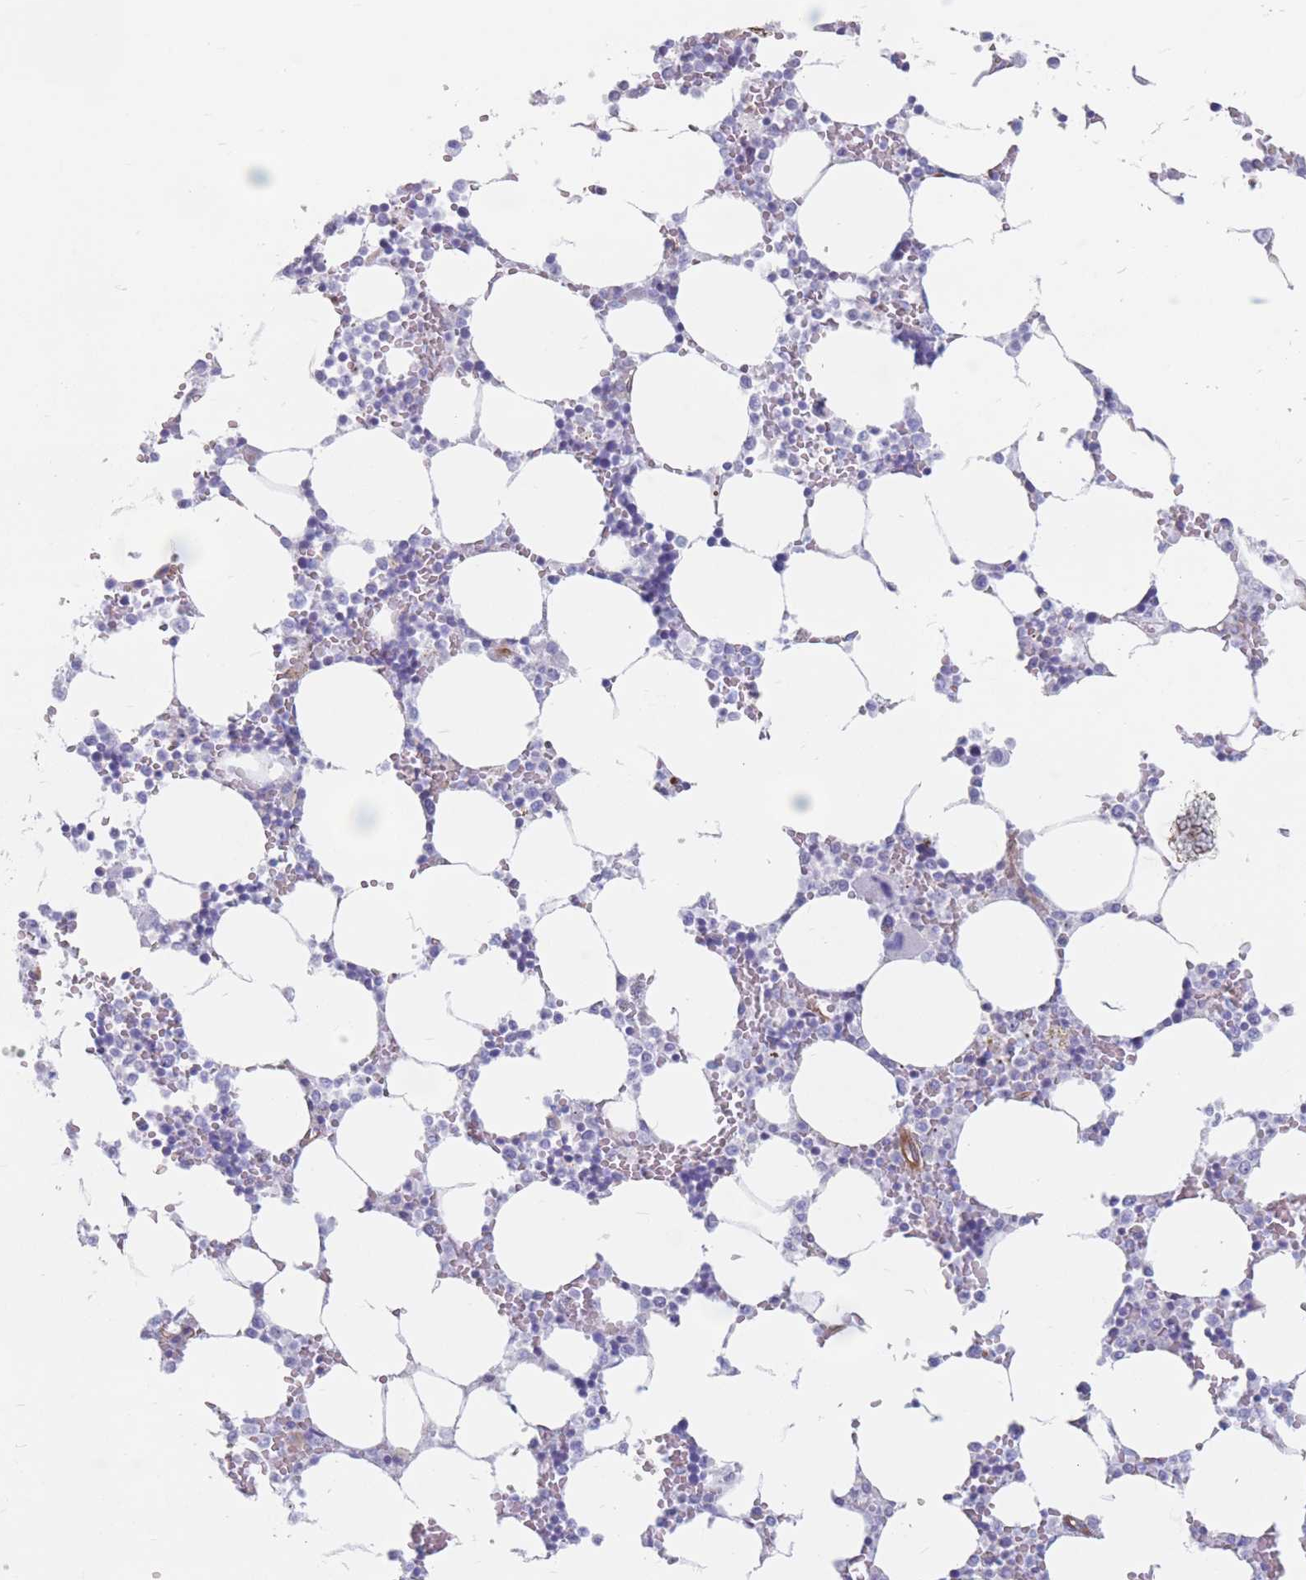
{"staining": {"intensity": "negative", "quantity": "none", "location": "none"}, "tissue": "bone marrow", "cell_type": "Hematopoietic cells", "image_type": "normal", "snomed": [{"axis": "morphology", "description": "Normal tissue, NOS"}, {"axis": "topography", "description": "Bone marrow"}], "caption": "Immunohistochemical staining of unremarkable bone marrow shows no significant staining in hematopoietic cells.", "gene": "PLPP1", "patient": {"sex": "male", "age": 64}}